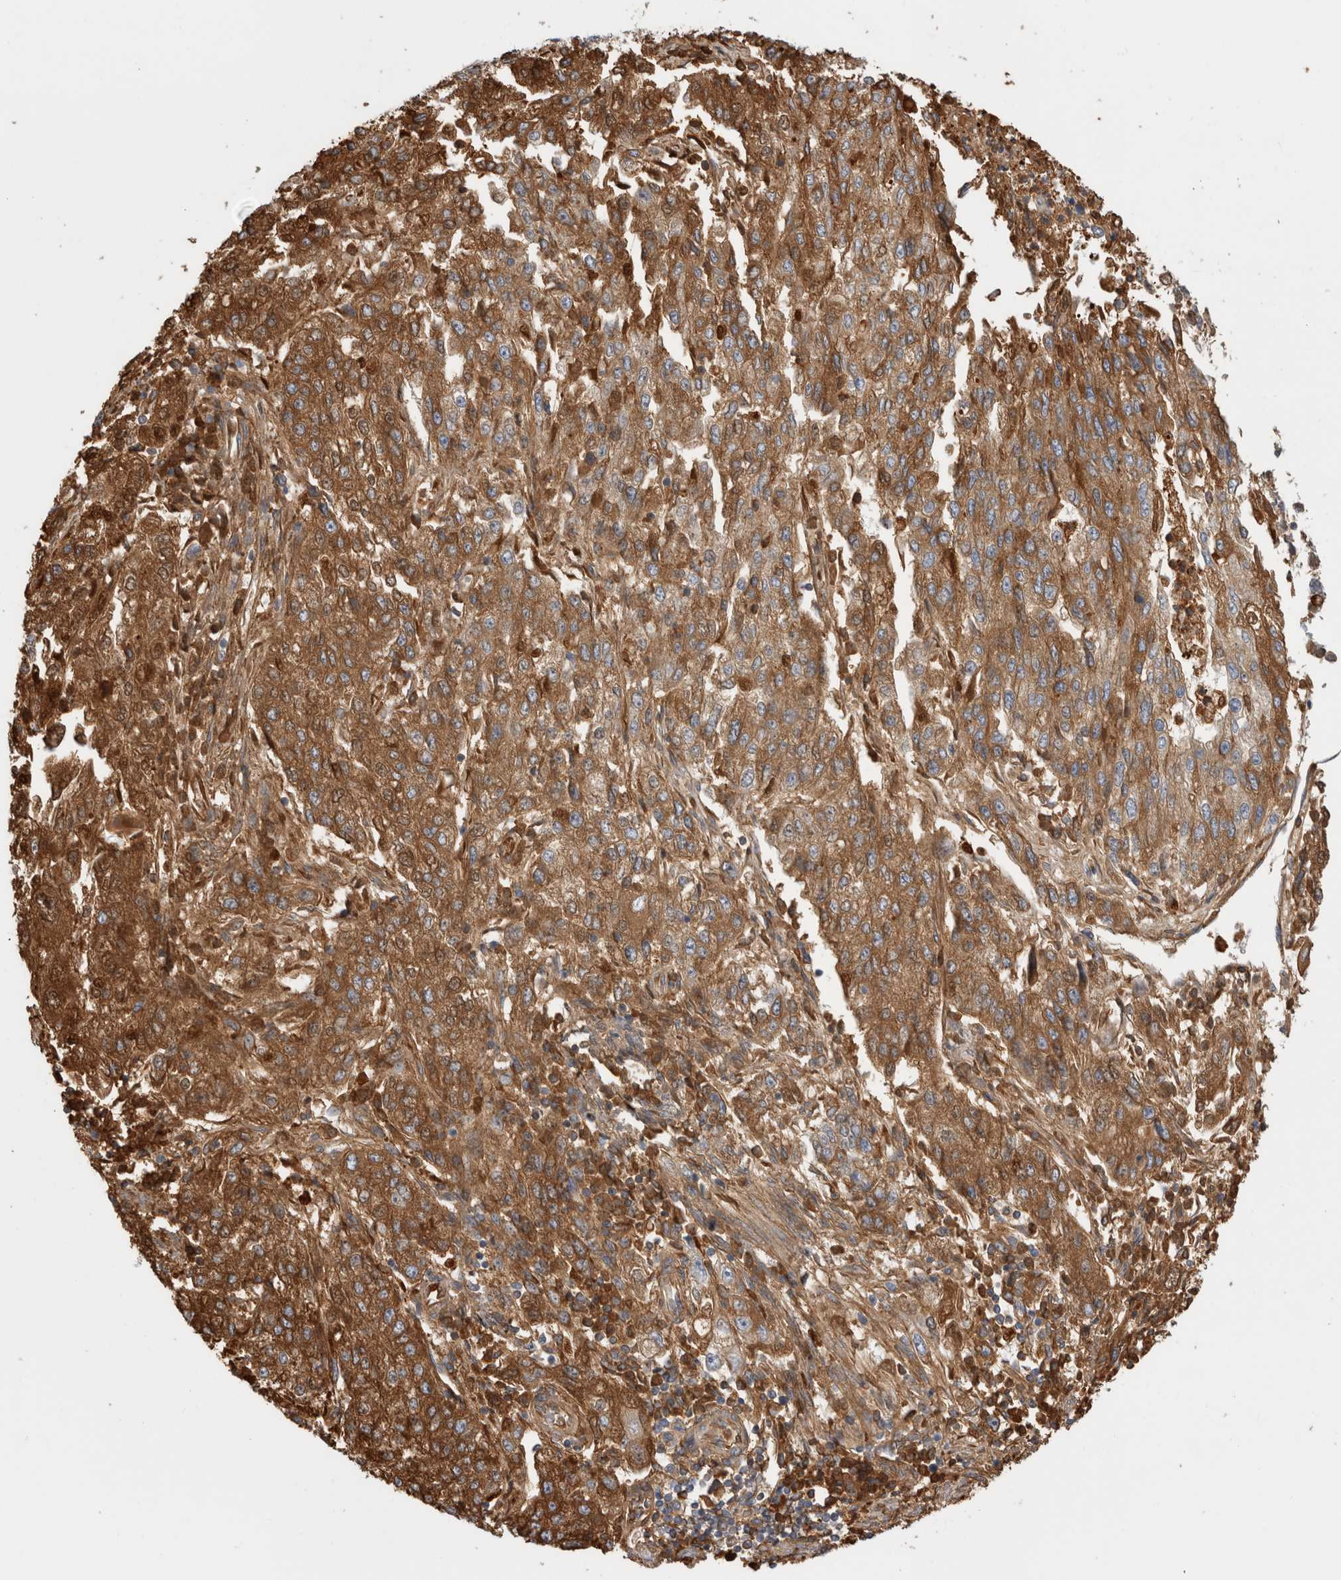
{"staining": {"intensity": "strong", "quantity": ">75%", "location": "cytoplasmic/membranous"}, "tissue": "endometrial cancer", "cell_type": "Tumor cells", "image_type": "cancer", "snomed": [{"axis": "morphology", "description": "Adenocarcinoma, NOS"}, {"axis": "topography", "description": "Endometrium"}], "caption": "Immunohistochemical staining of human adenocarcinoma (endometrial) exhibits strong cytoplasmic/membranous protein expression in about >75% of tumor cells.", "gene": "TBCE", "patient": {"sex": "female", "age": 49}}